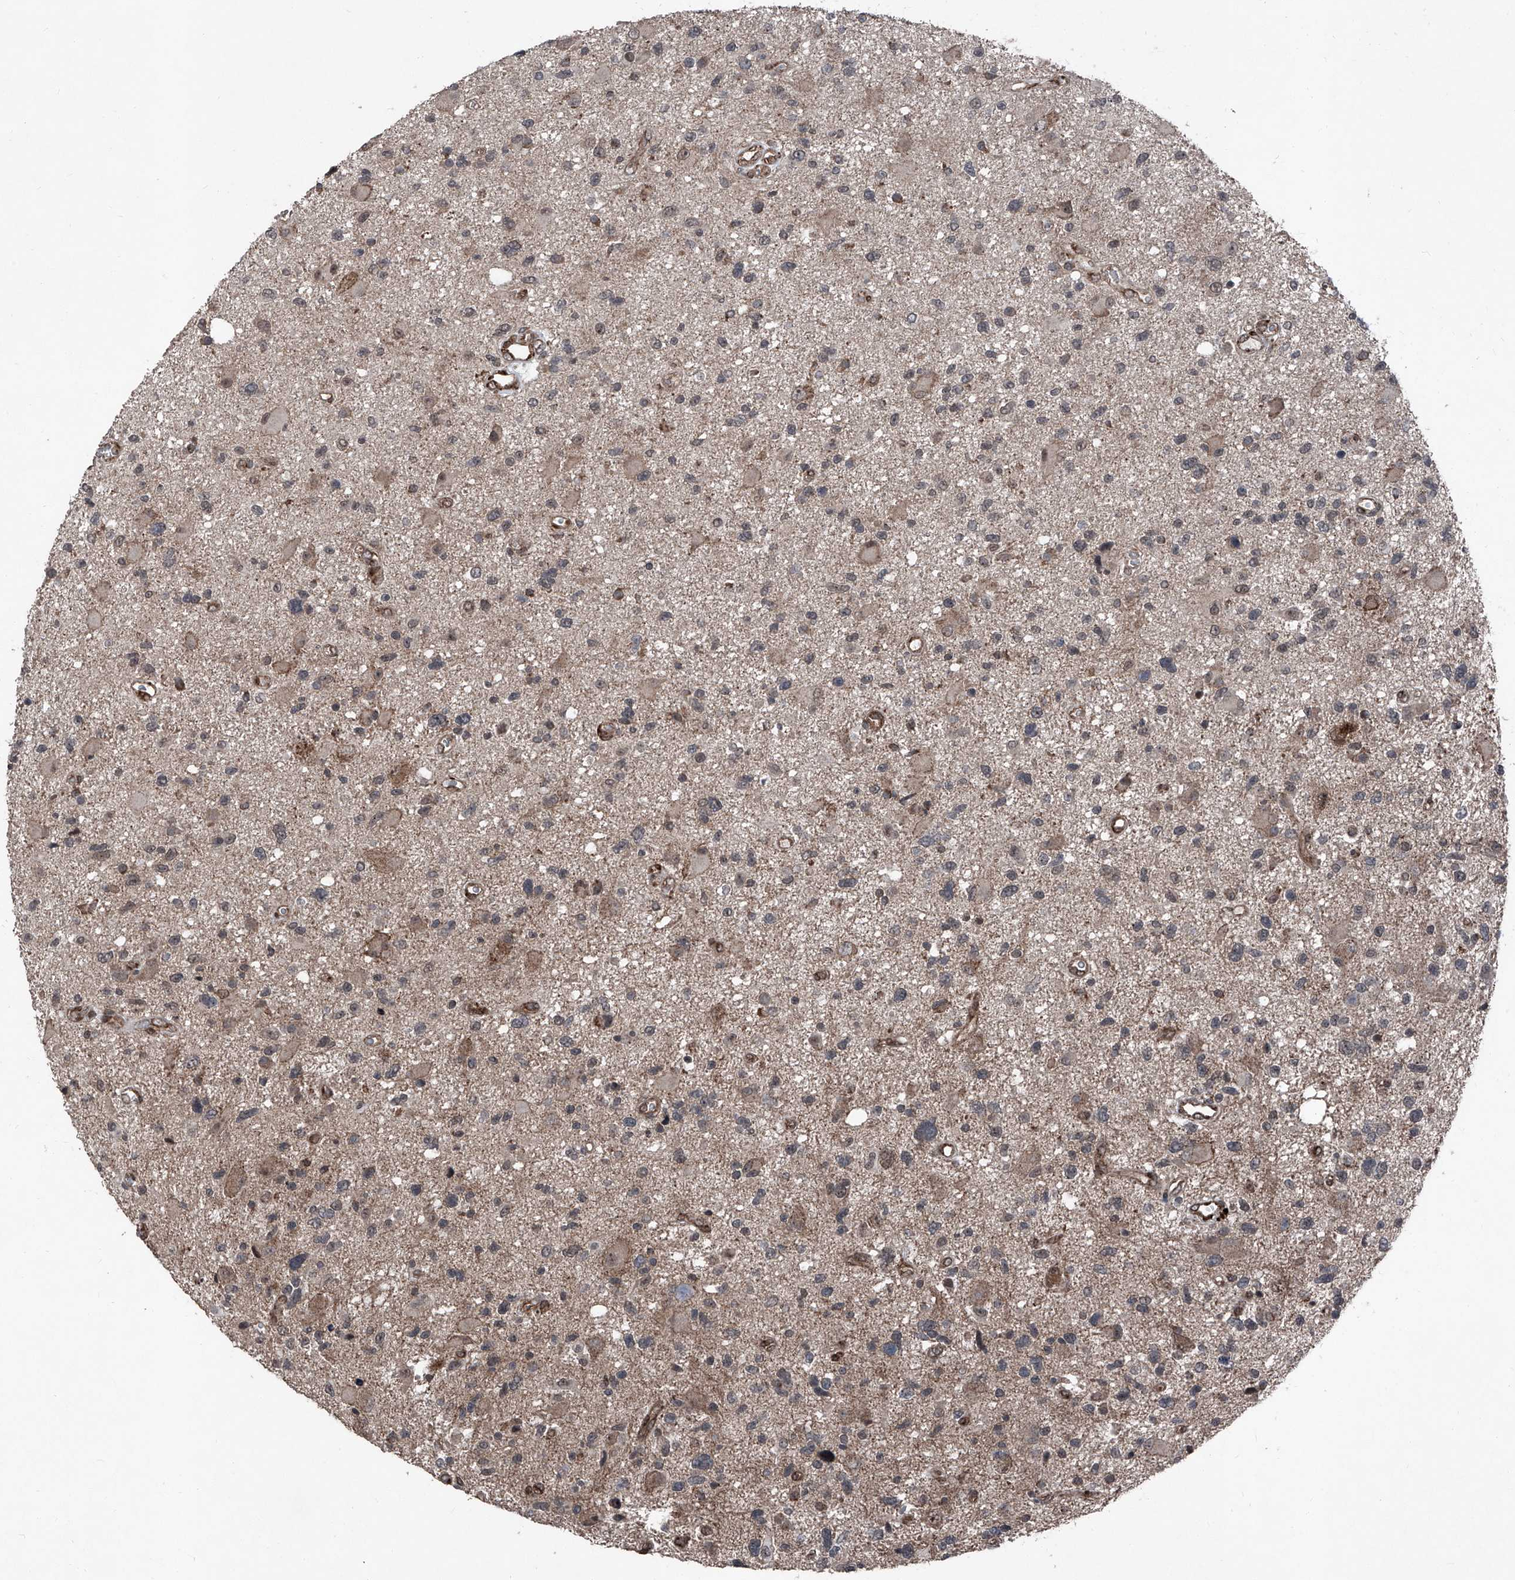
{"staining": {"intensity": "negative", "quantity": "none", "location": "none"}, "tissue": "glioma", "cell_type": "Tumor cells", "image_type": "cancer", "snomed": [{"axis": "morphology", "description": "Glioma, malignant, High grade"}, {"axis": "topography", "description": "Brain"}], "caption": "Tumor cells show no significant protein expression in glioma.", "gene": "COA7", "patient": {"sex": "male", "age": 33}}